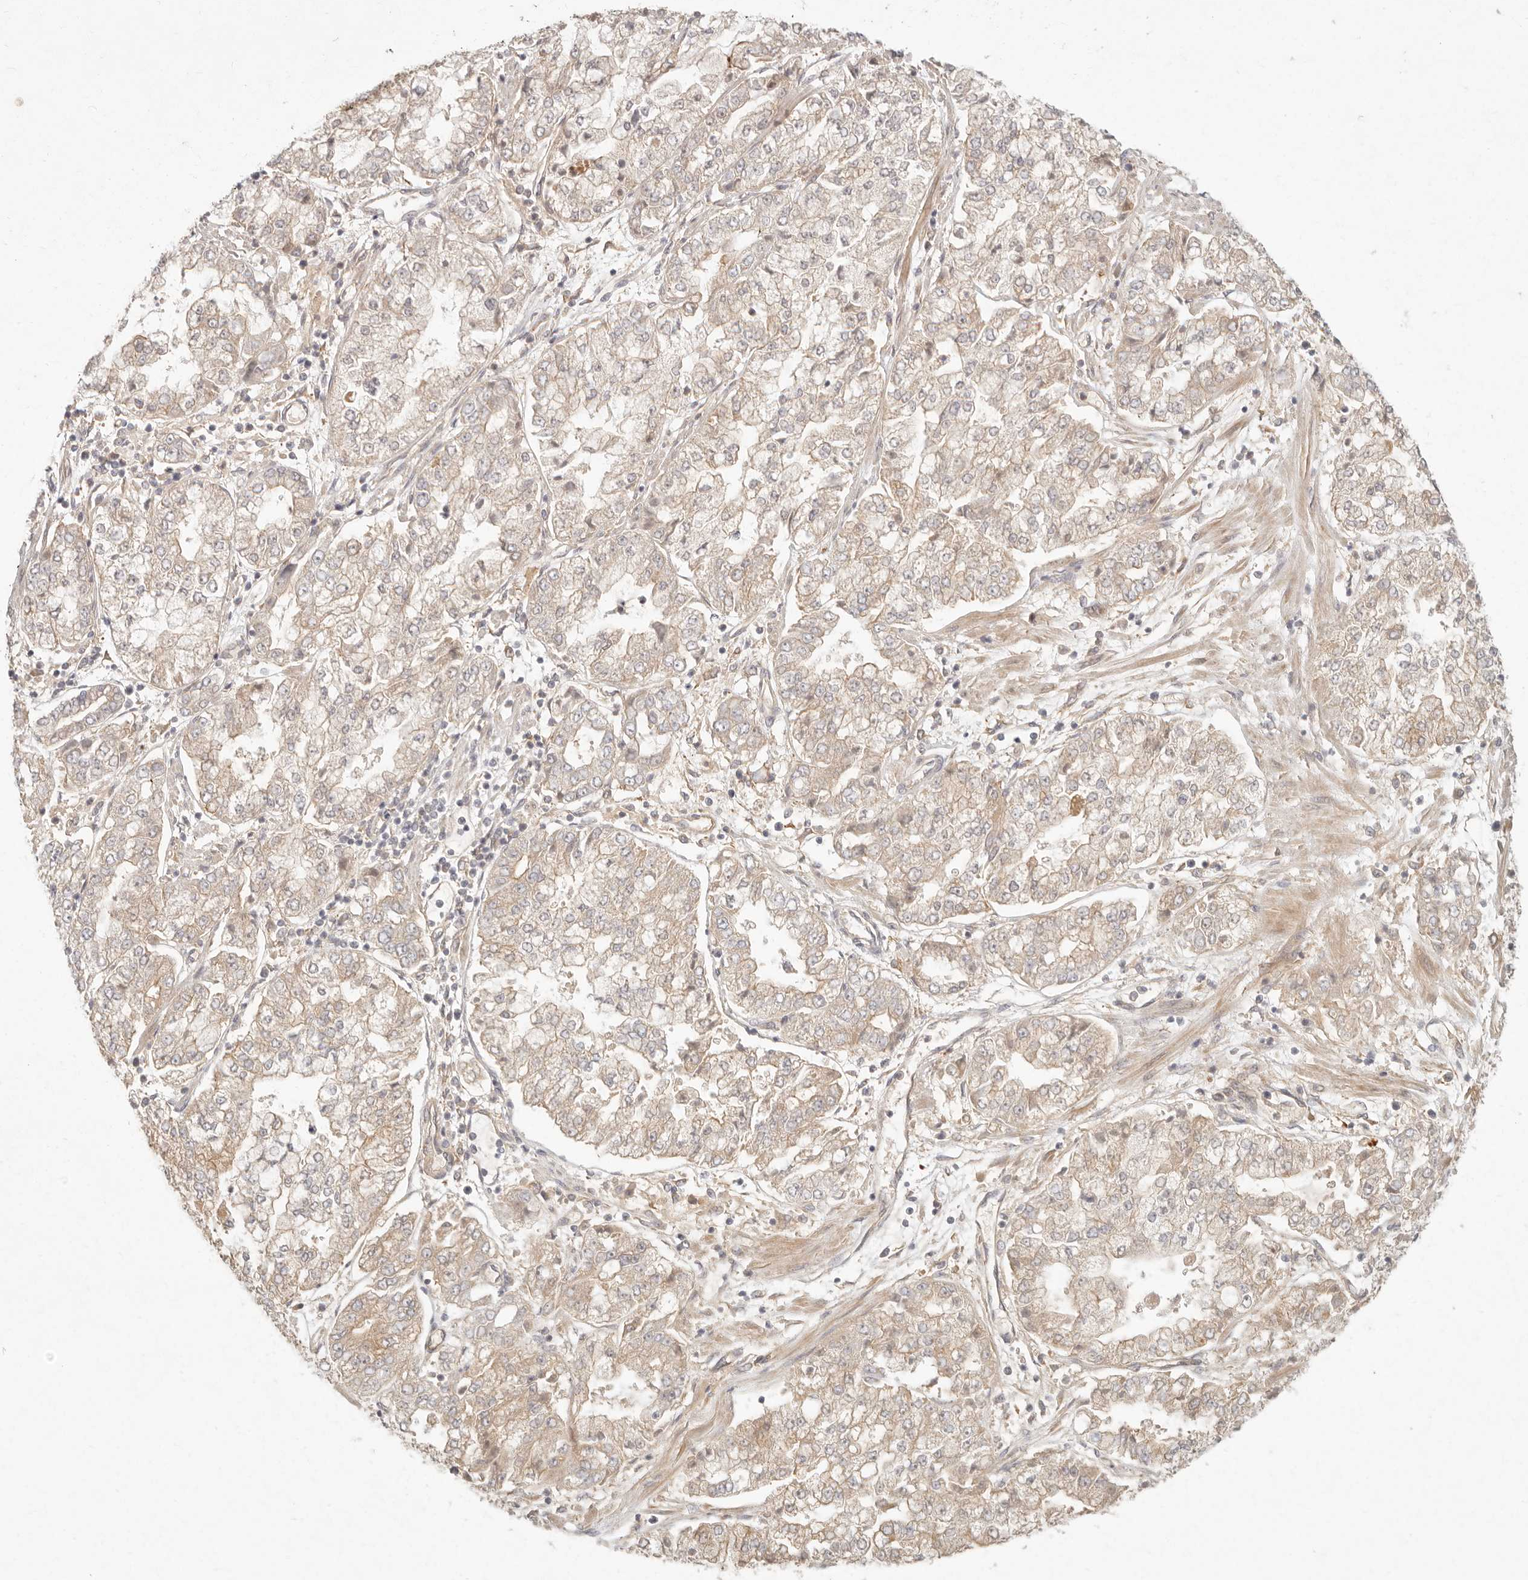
{"staining": {"intensity": "weak", "quantity": ">75%", "location": "cytoplasmic/membranous"}, "tissue": "stomach cancer", "cell_type": "Tumor cells", "image_type": "cancer", "snomed": [{"axis": "morphology", "description": "Adenocarcinoma, NOS"}, {"axis": "topography", "description": "Stomach"}], "caption": "An image of adenocarcinoma (stomach) stained for a protein displays weak cytoplasmic/membranous brown staining in tumor cells.", "gene": "PPP1R3B", "patient": {"sex": "male", "age": 76}}